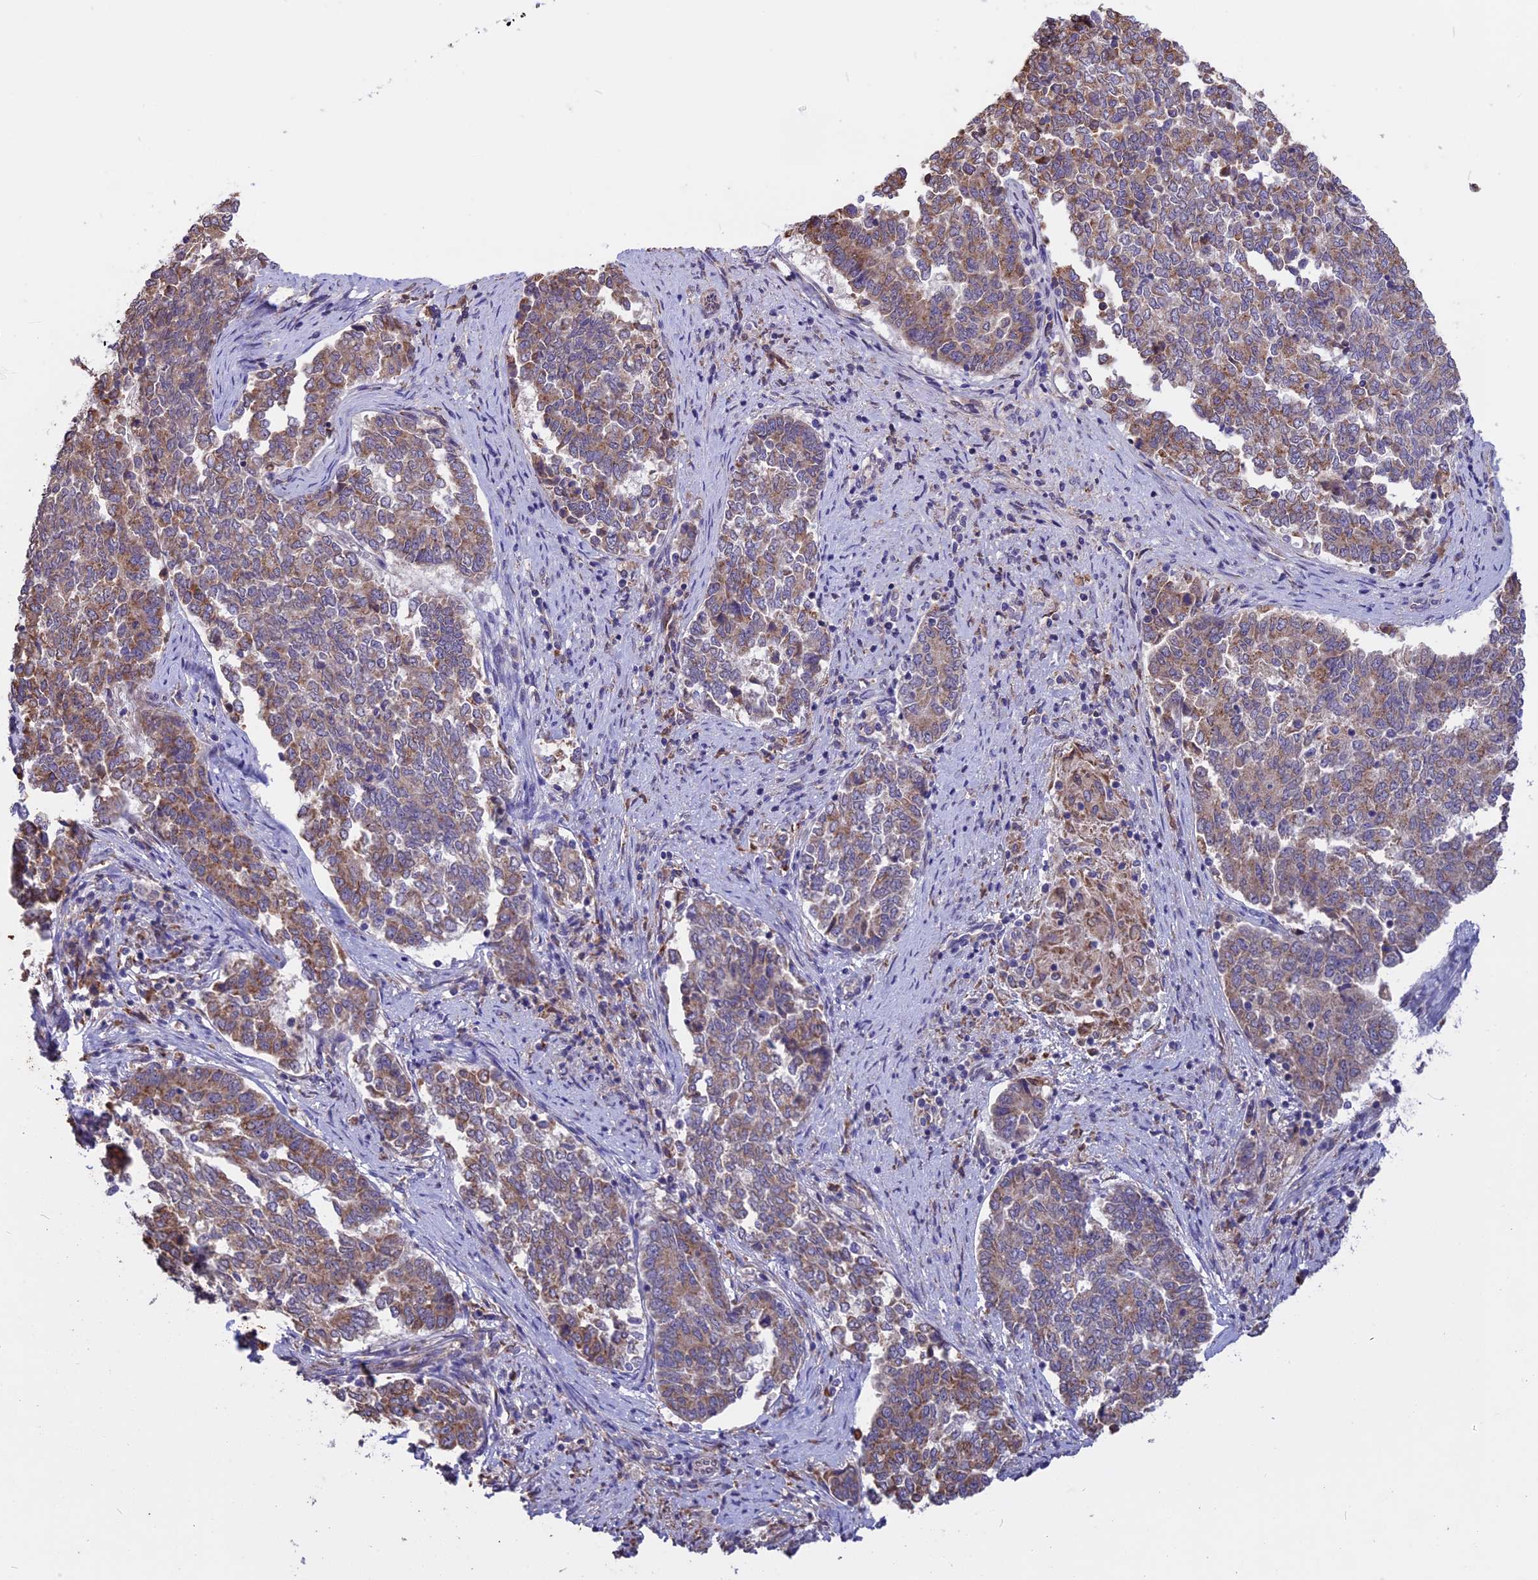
{"staining": {"intensity": "moderate", "quantity": "25%-75%", "location": "cytoplasmic/membranous"}, "tissue": "endometrial cancer", "cell_type": "Tumor cells", "image_type": "cancer", "snomed": [{"axis": "morphology", "description": "Adenocarcinoma, NOS"}, {"axis": "topography", "description": "Endometrium"}], "caption": "The image displays staining of adenocarcinoma (endometrial), revealing moderate cytoplasmic/membranous protein positivity (brown color) within tumor cells.", "gene": "DMRTA2", "patient": {"sex": "female", "age": 80}}